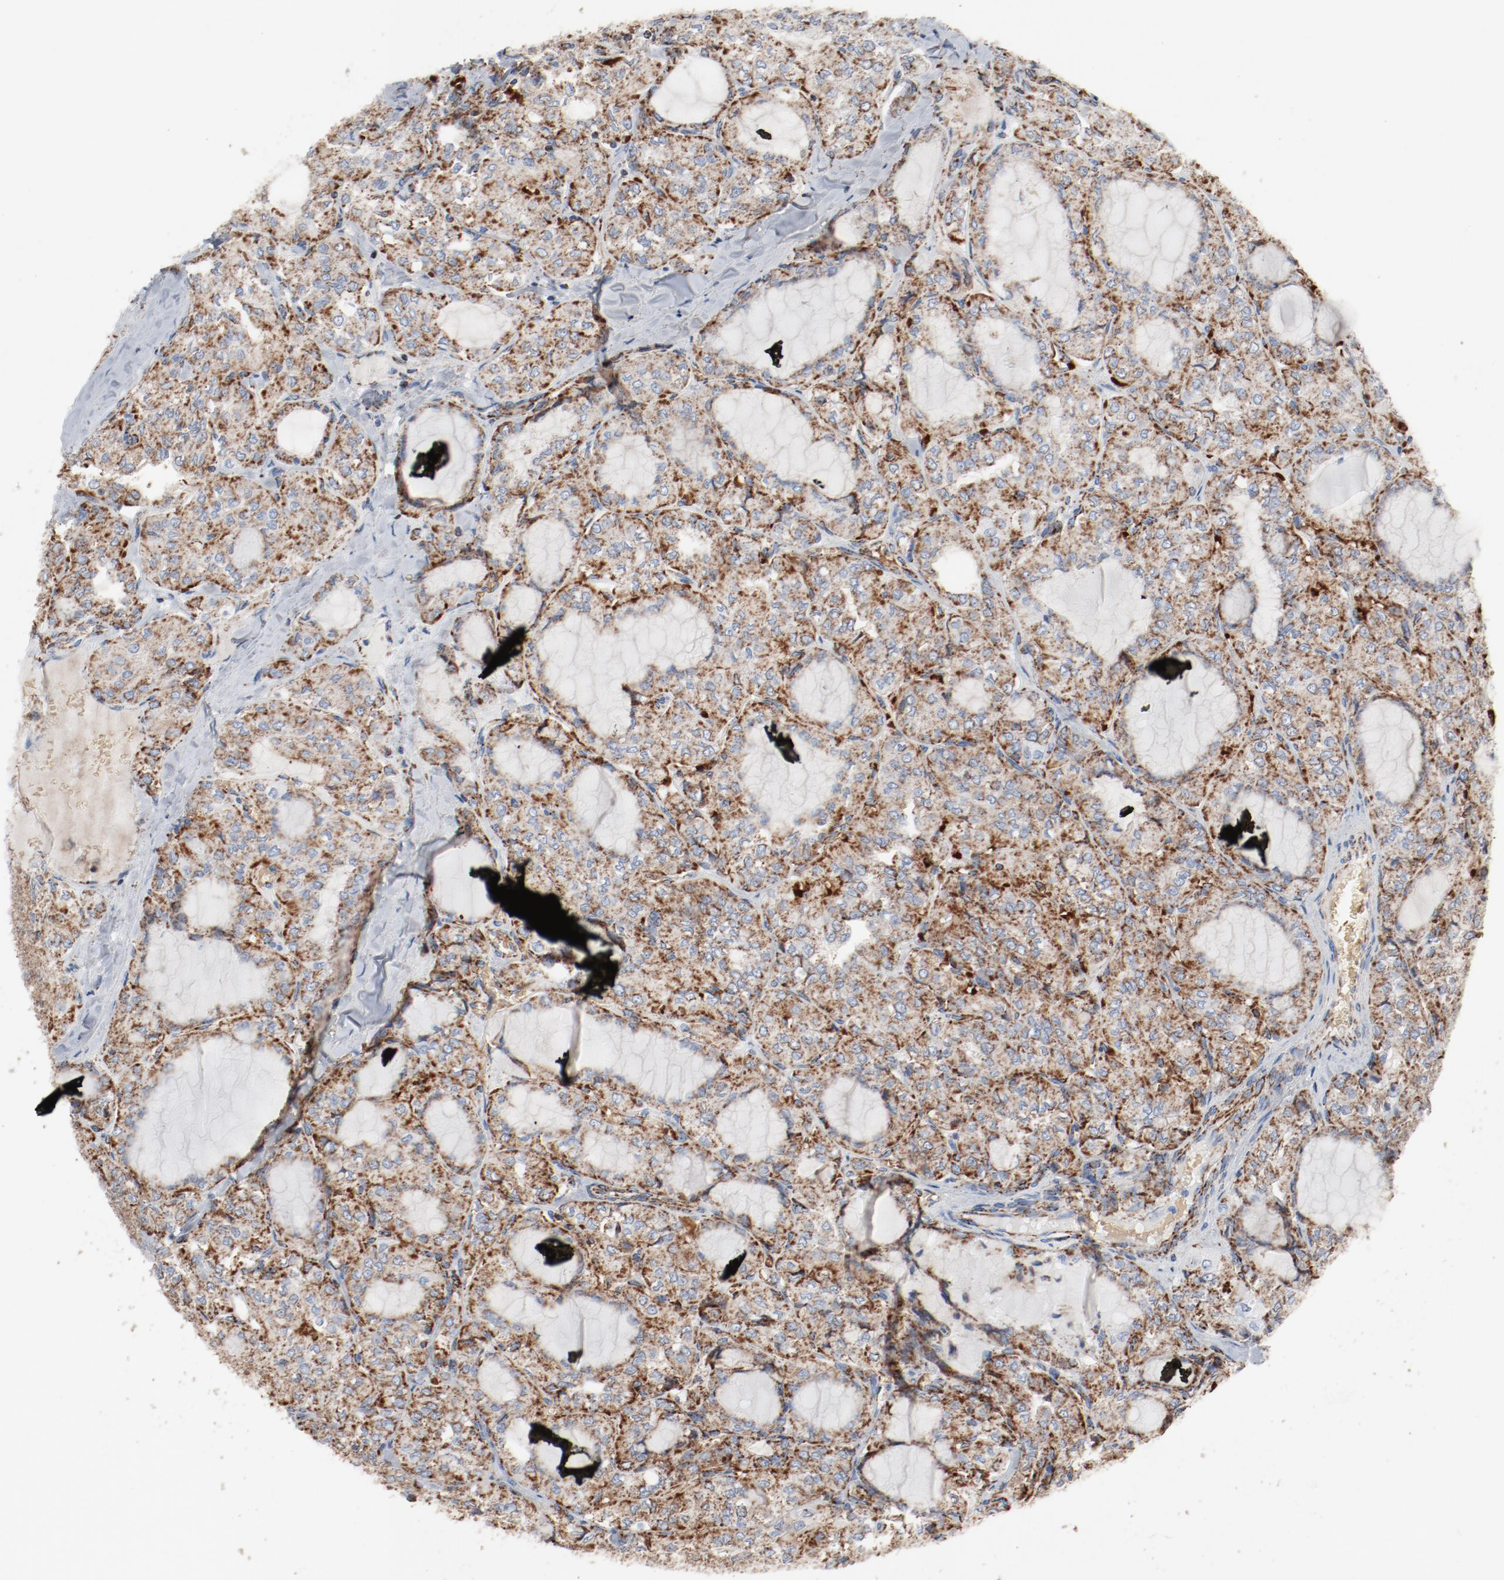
{"staining": {"intensity": "moderate", "quantity": ">75%", "location": "cytoplasmic/membranous"}, "tissue": "thyroid cancer", "cell_type": "Tumor cells", "image_type": "cancer", "snomed": [{"axis": "morphology", "description": "Papillary adenocarcinoma, NOS"}, {"axis": "topography", "description": "Thyroid gland"}], "caption": "An image of thyroid cancer stained for a protein displays moderate cytoplasmic/membranous brown staining in tumor cells.", "gene": "NDUFB8", "patient": {"sex": "male", "age": 20}}